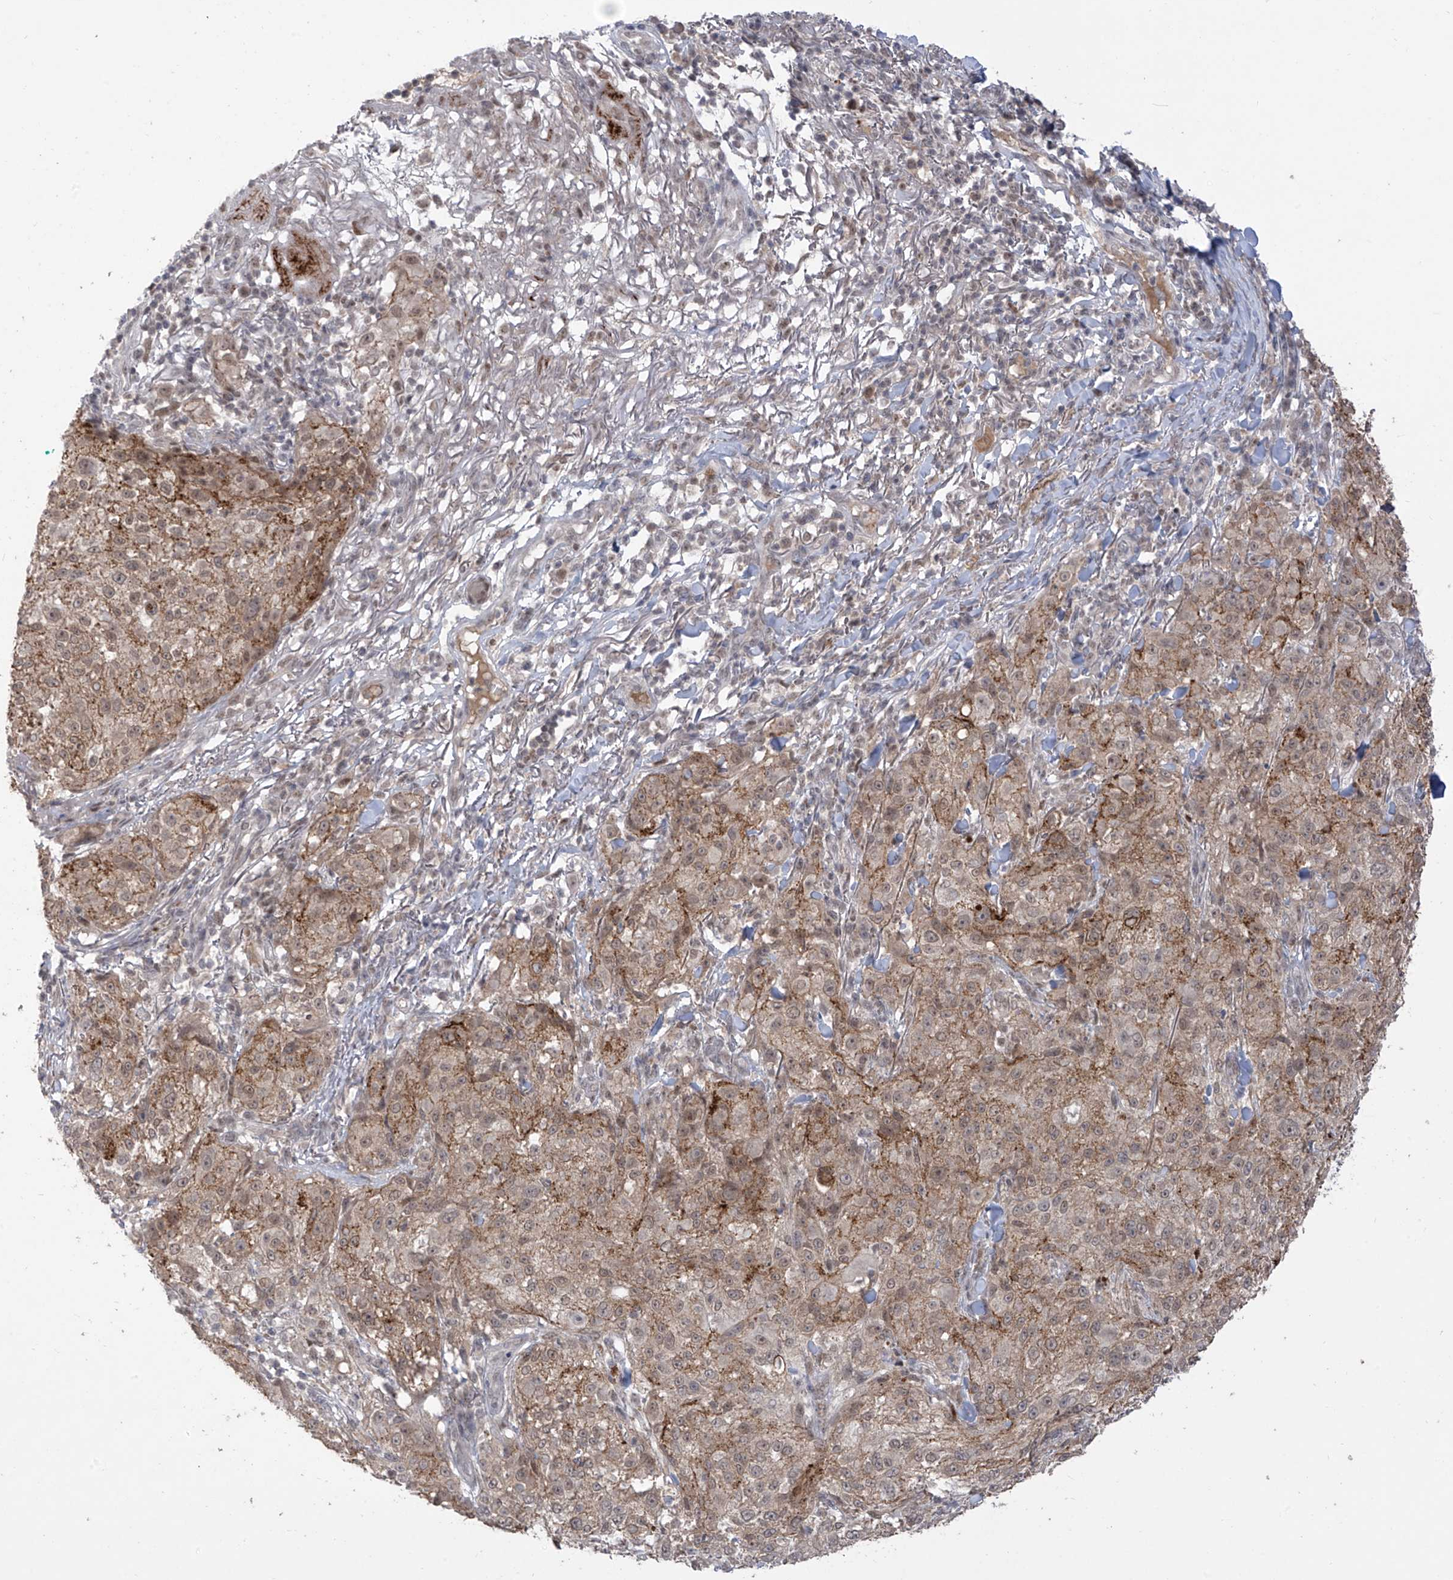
{"staining": {"intensity": "weak", "quantity": ">75%", "location": "cytoplasmic/membranous,nuclear"}, "tissue": "melanoma", "cell_type": "Tumor cells", "image_type": "cancer", "snomed": [{"axis": "morphology", "description": "Necrosis, NOS"}, {"axis": "morphology", "description": "Malignant melanoma, NOS"}, {"axis": "topography", "description": "Skin"}], "caption": "The histopathology image exhibits immunohistochemical staining of malignant melanoma. There is weak cytoplasmic/membranous and nuclear positivity is present in about >75% of tumor cells.", "gene": "OGT", "patient": {"sex": "female", "age": 87}}